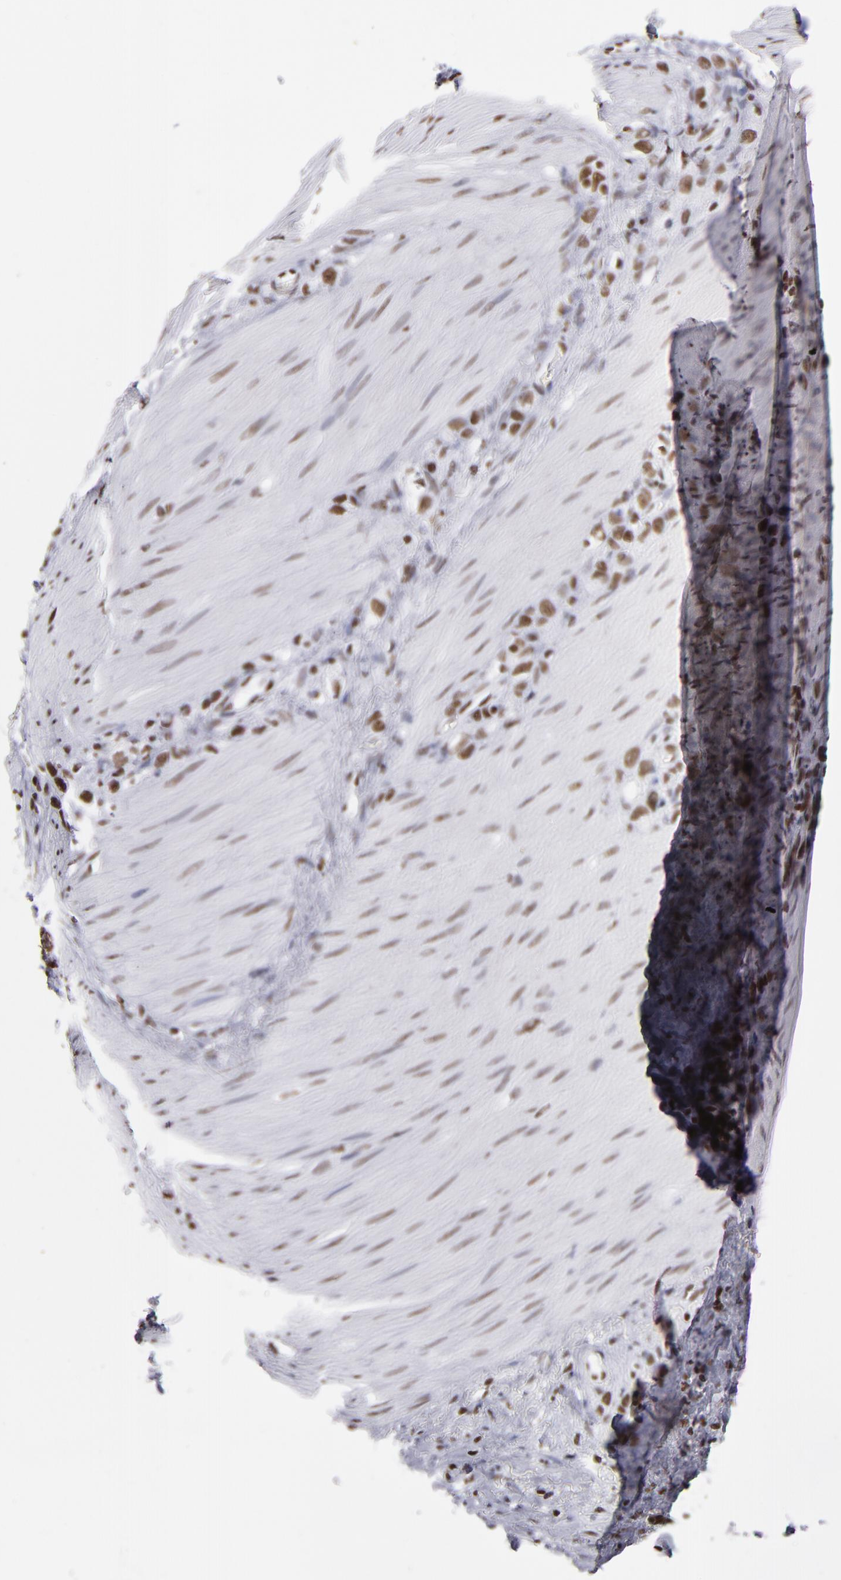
{"staining": {"intensity": "strong", "quantity": ">75%", "location": "nuclear"}, "tissue": "stomach cancer", "cell_type": "Tumor cells", "image_type": "cancer", "snomed": [{"axis": "morphology", "description": "Normal tissue, NOS"}, {"axis": "morphology", "description": "Adenocarcinoma, NOS"}, {"axis": "morphology", "description": "Adenocarcinoma, High grade"}, {"axis": "topography", "description": "Stomach, upper"}, {"axis": "topography", "description": "Stomach"}], "caption": "This micrograph exhibits IHC staining of stomach cancer (high-grade adenocarcinoma), with high strong nuclear staining in about >75% of tumor cells.", "gene": "TERF2", "patient": {"sex": "female", "age": 65}}